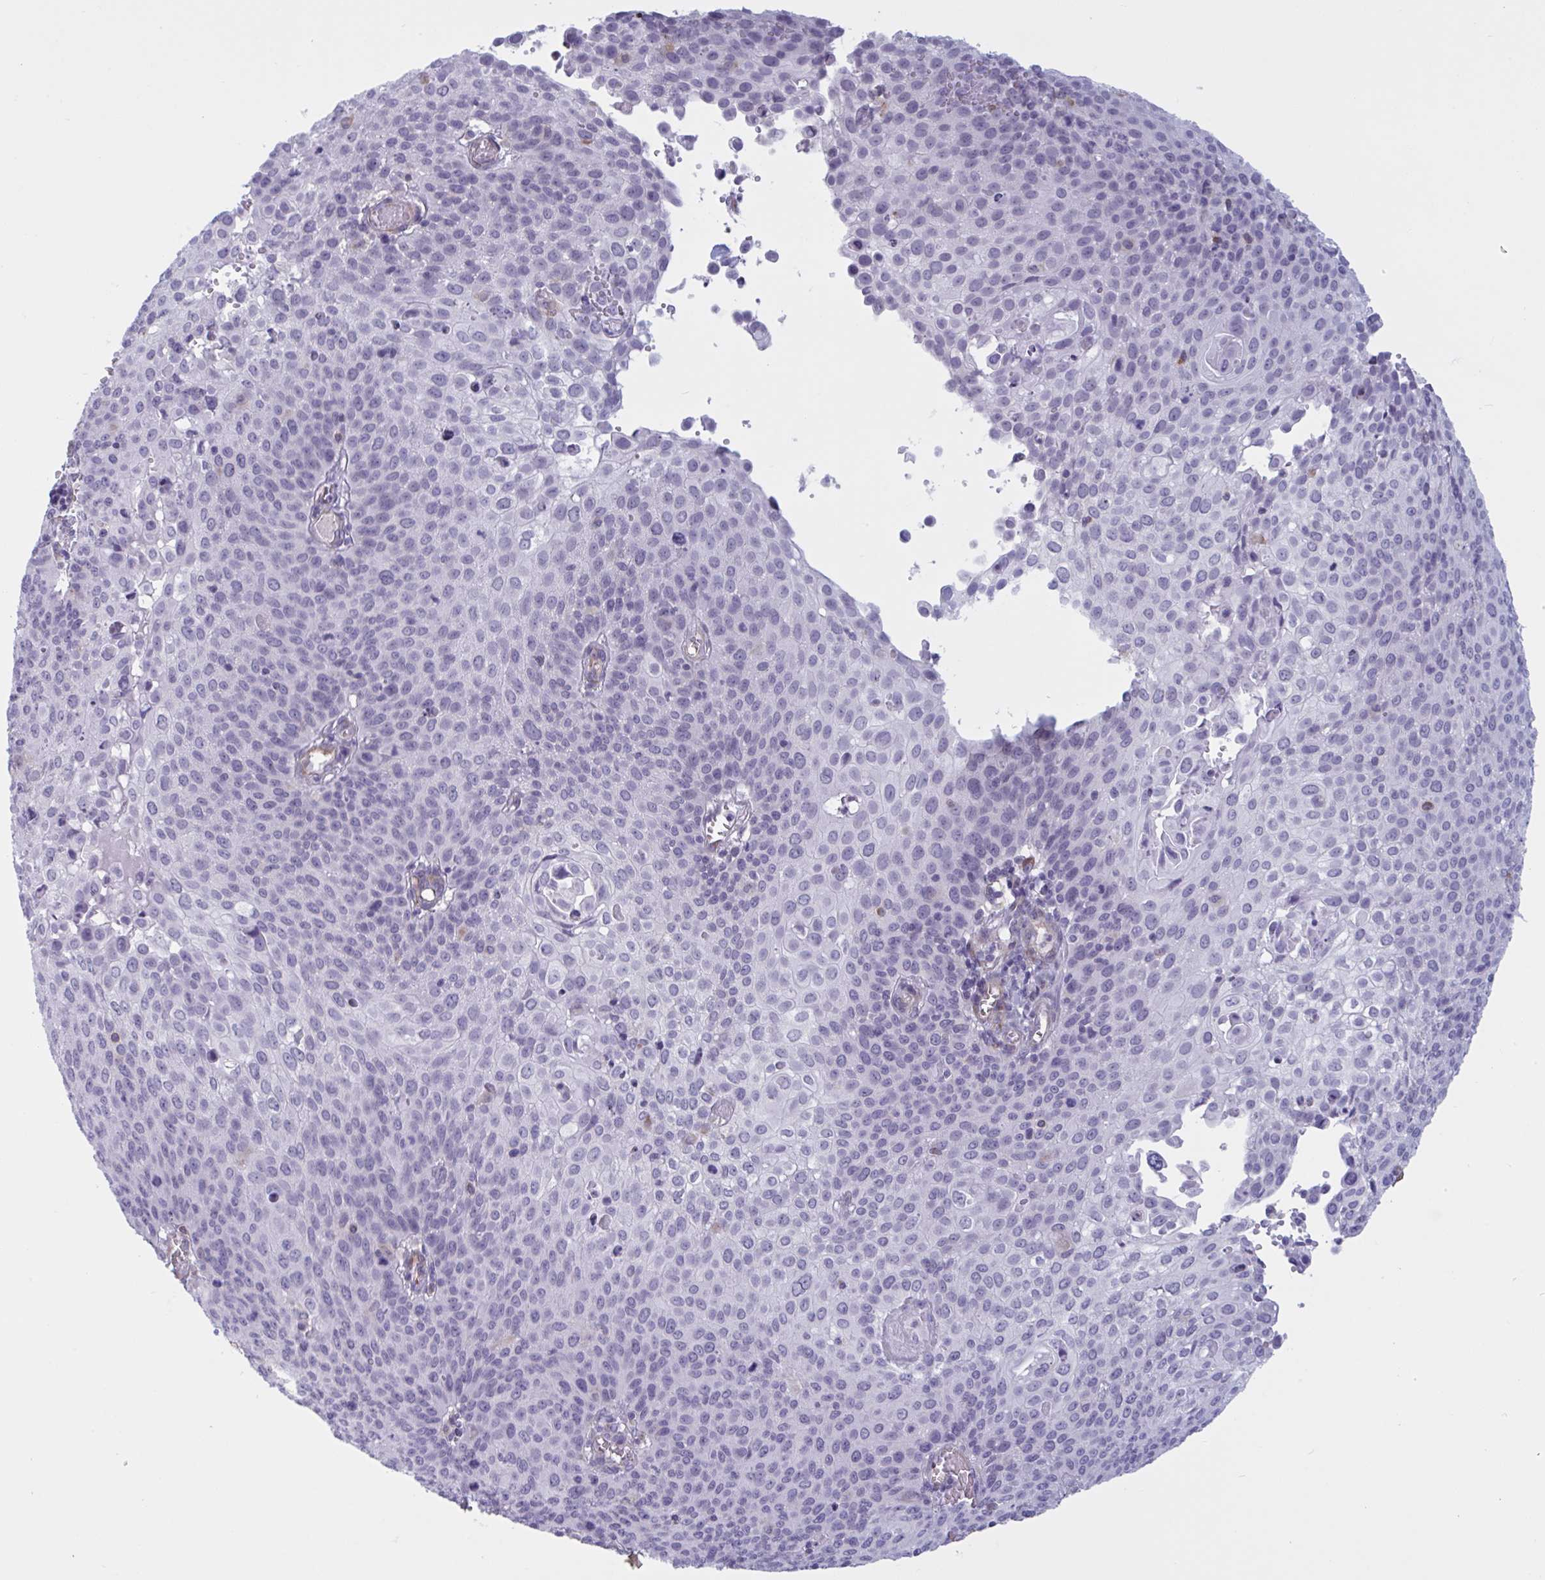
{"staining": {"intensity": "negative", "quantity": "none", "location": "none"}, "tissue": "cervical cancer", "cell_type": "Tumor cells", "image_type": "cancer", "snomed": [{"axis": "morphology", "description": "Squamous cell carcinoma, NOS"}, {"axis": "topography", "description": "Cervix"}], "caption": "IHC of human cervical cancer (squamous cell carcinoma) shows no staining in tumor cells.", "gene": "OR1L3", "patient": {"sex": "female", "age": 65}}